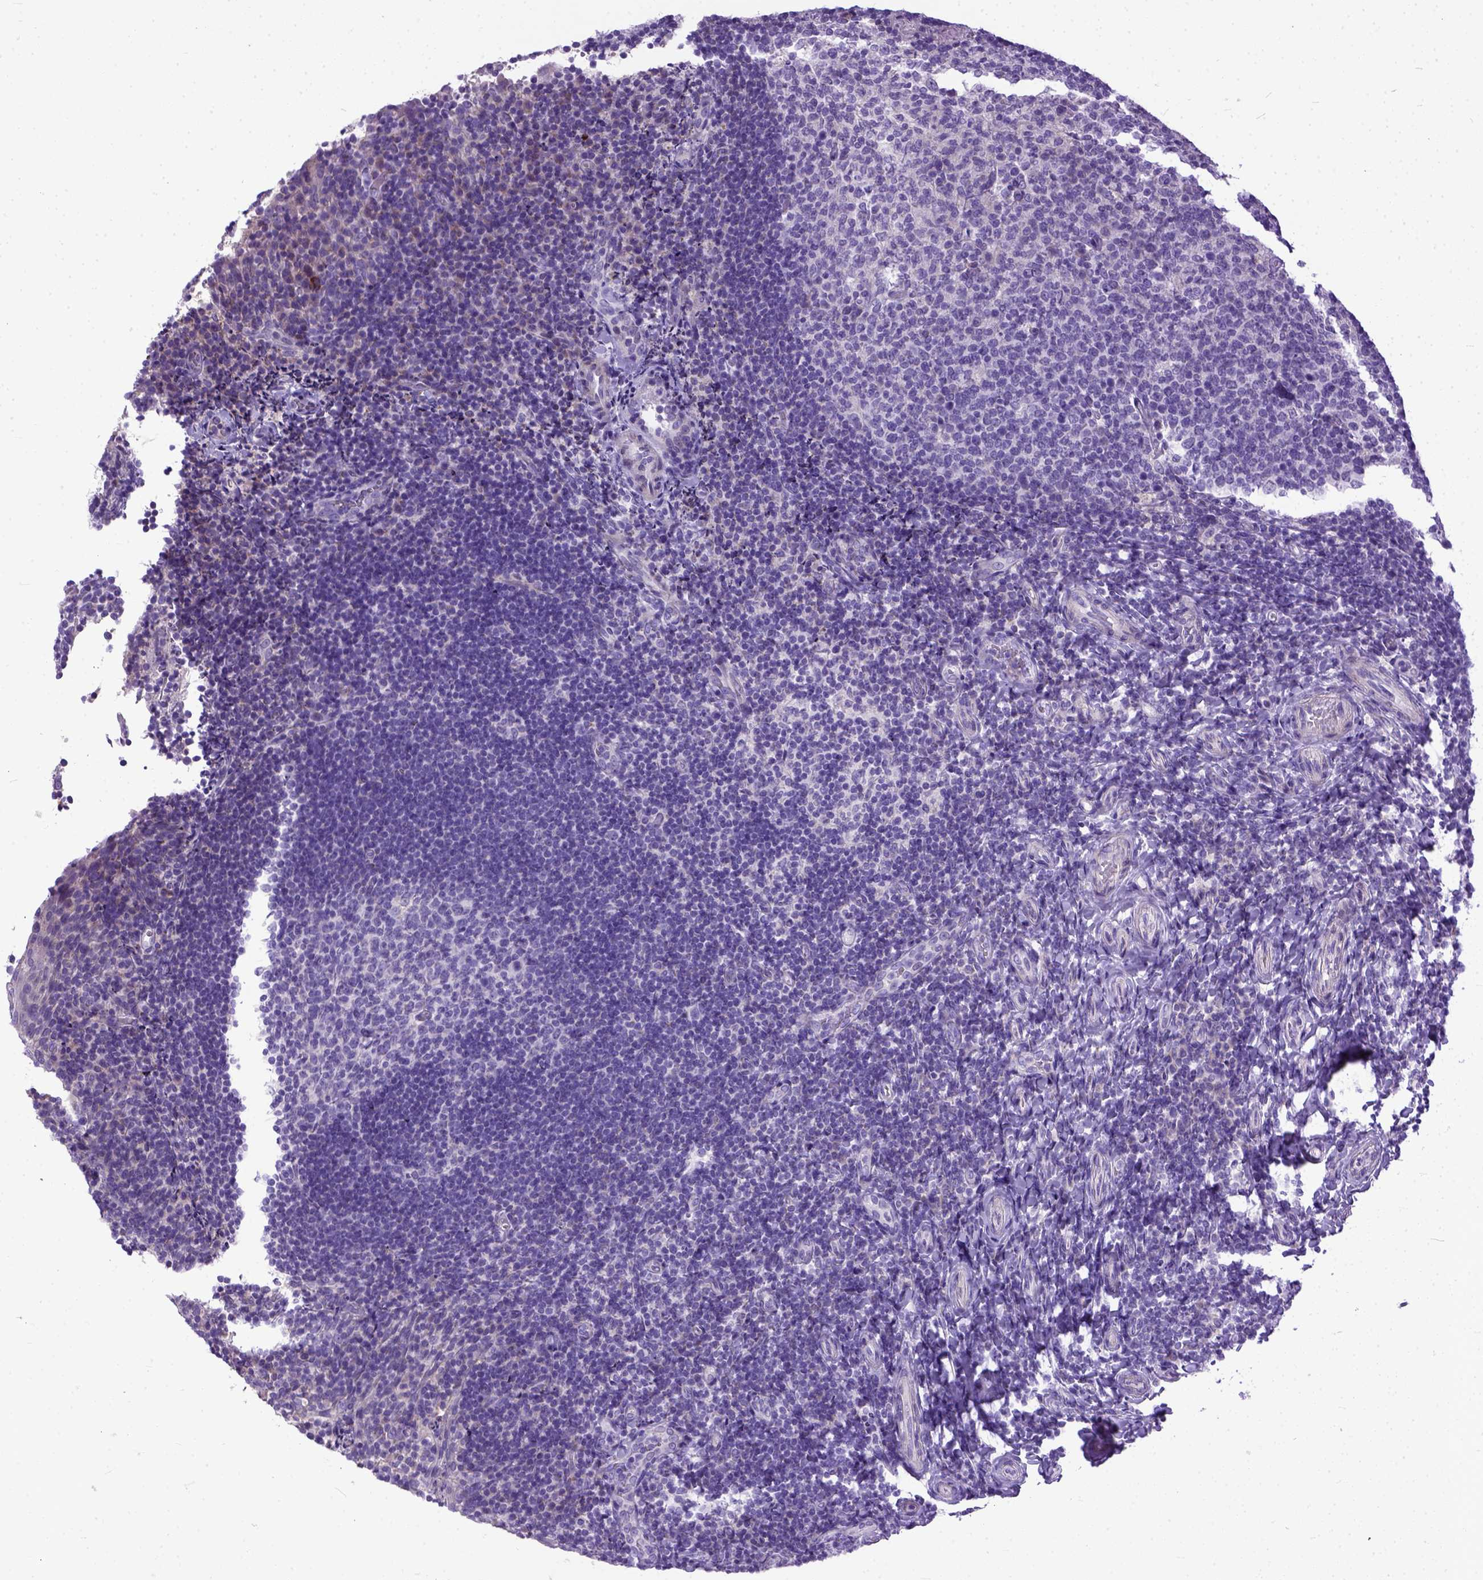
{"staining": {"intensity": "negative", "quantity": "none", "location": "none"}, "tissue": "tonsil", "cell_type": "Germinal center cells", "image_type": "normal", "snomed": [{"axis": "morphology", "description": "Normal tissue, NOS"}, {"axis": "topography", "description": "Tonsil"}], "caption": "Tonsil was stained to show a protein in brown. There is no significant positivity in germinal center cells. (Immunohistochemistry (ihc), brightfield microscopy, high magnification).", "gene": "PLK5", "patient": {"sex": "female", "age": 10}}